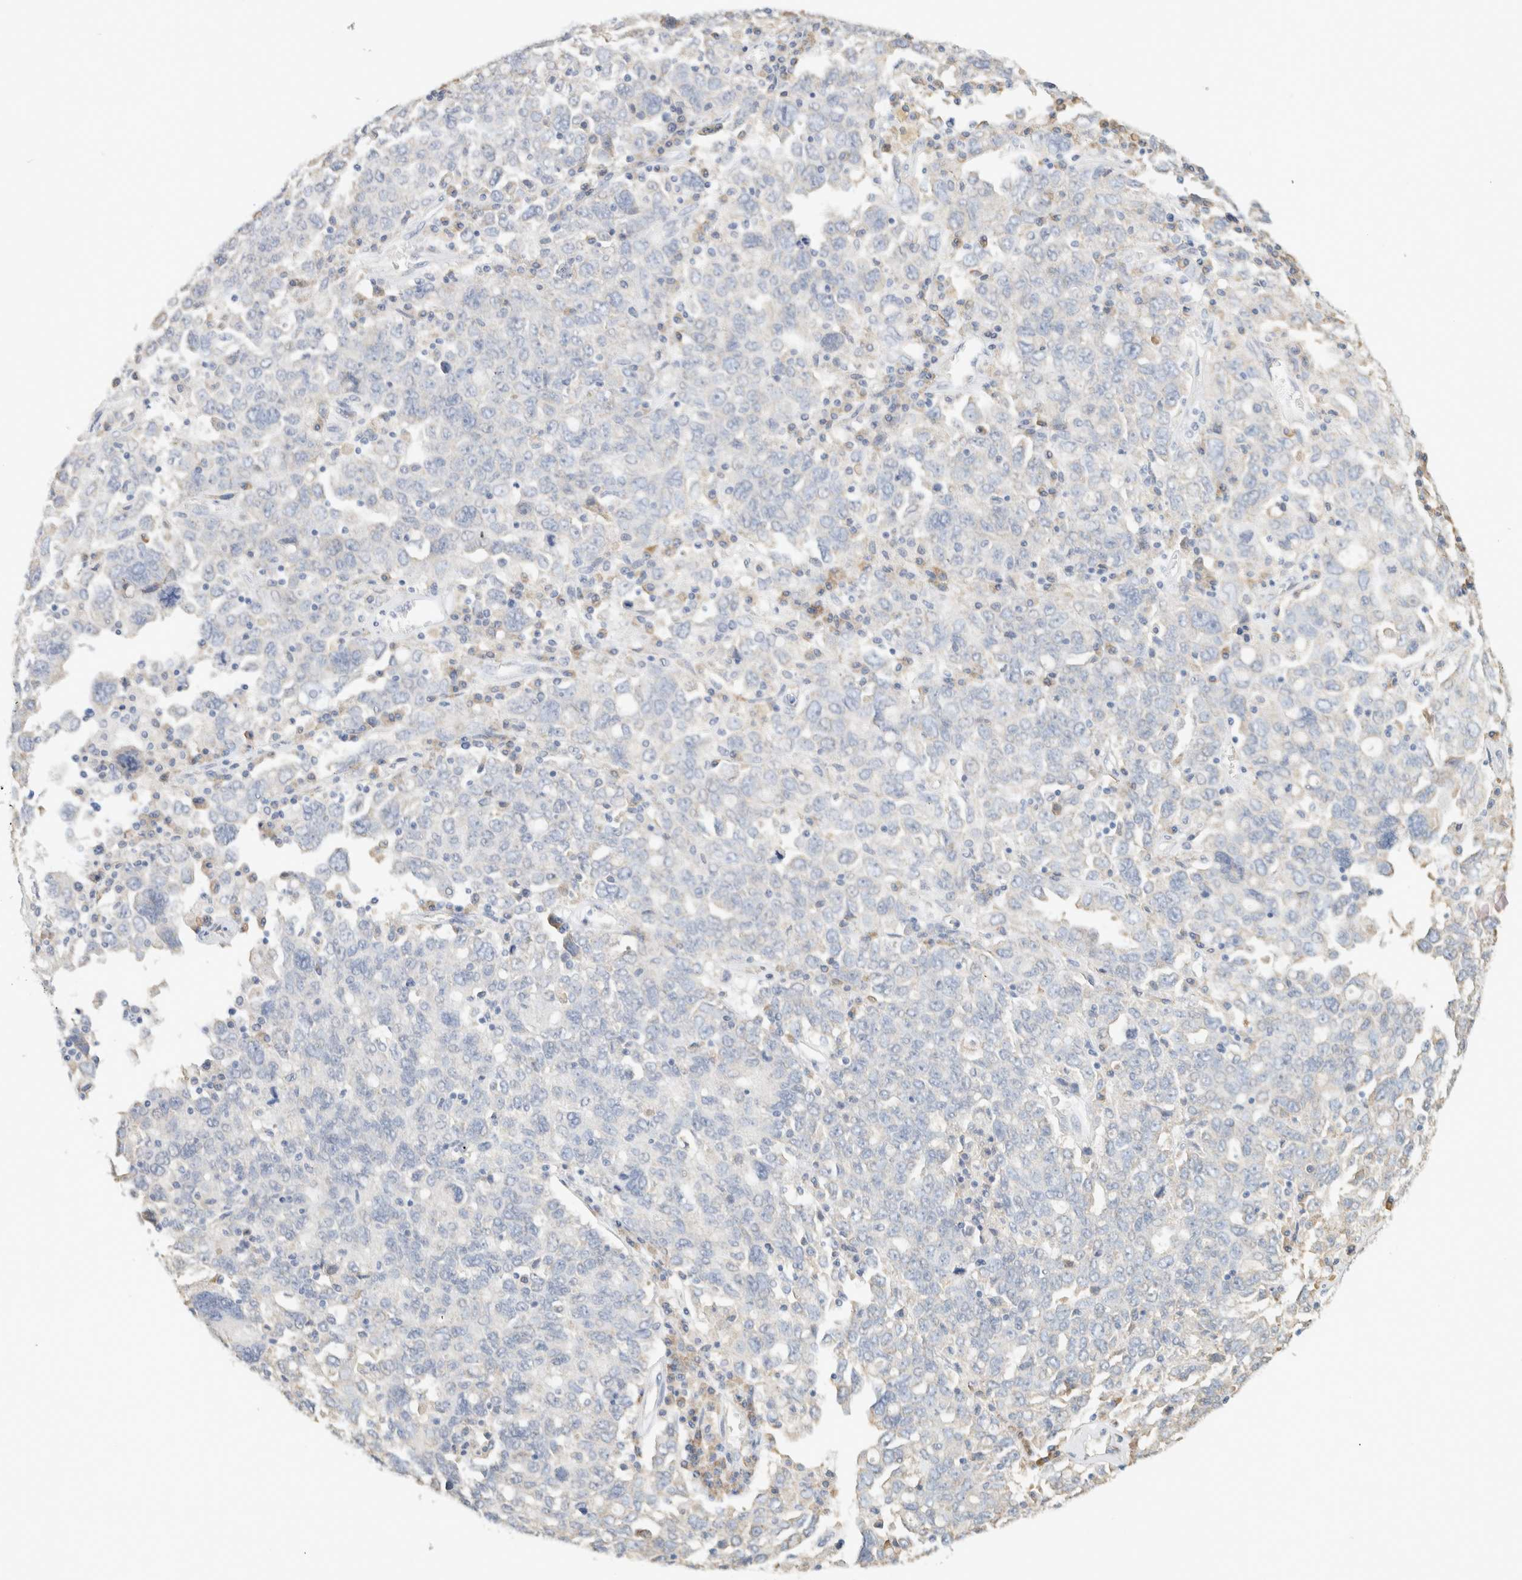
{"staining": {"intensity": "negative", "quantity": "none", "location": "none"}, "tissue": "ovarian cancer", "cell_type": "Tumor cells", "image_type": "cancer", "snomed": [{"axis": "morphology", "description": "Carcinoma, endometroid"}, {"axis": "topography", "description": "Ovary"}], "caption": "An immunohistochemistry (IHC) histopathology image of ovarian cancer (endometroid carcinoma) is shown. There is no staining in tumor cells of ovarian cancer (endometroid carcinoma). (IHC, brightfield microscopy, high magnification).", "gene": "NEFM", "patient": {"sex": "female", "age": 62}}